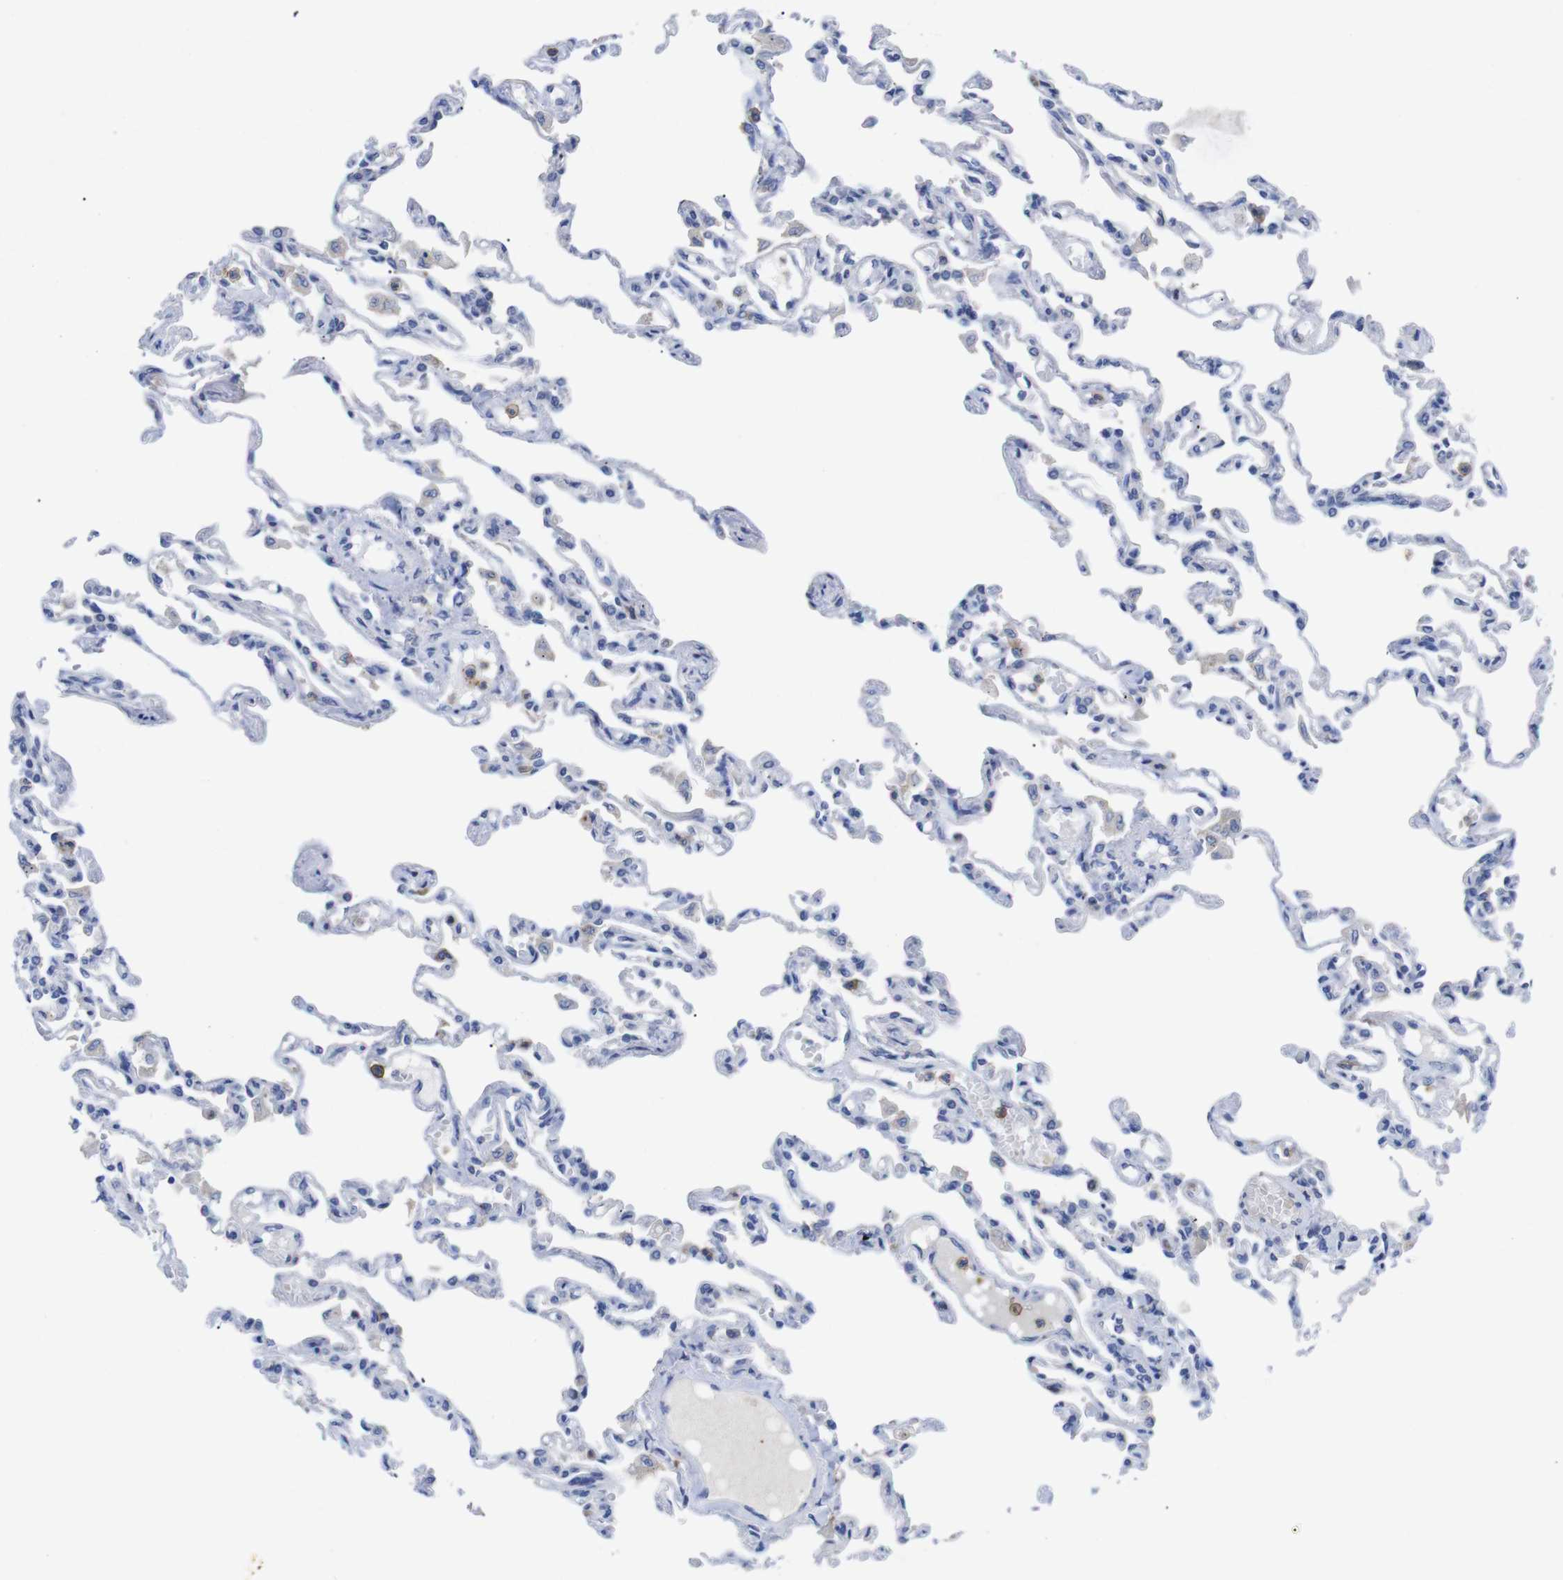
{"staining": {"intensity": "weak", "quantity": "<25%", "location": "cytoplasmic/membranous"}, "tissue": "lung", "cell_type": "Alveolar cells", "image_type": "normal", "snomed": [{"axis": "morphology", "description": "Normal tissue, NOS"}, {"axis": "topography", "description": "Lung"}], "caption": "This photomicrograph is of unremarkable lung stained with immunohistochemistry to label a protein in brown with the nuclei are counter-stained blue. There is no expression in alveolar cells.", "gene": "C5AR1", "patient": {"sex": "male", "age": 21}}